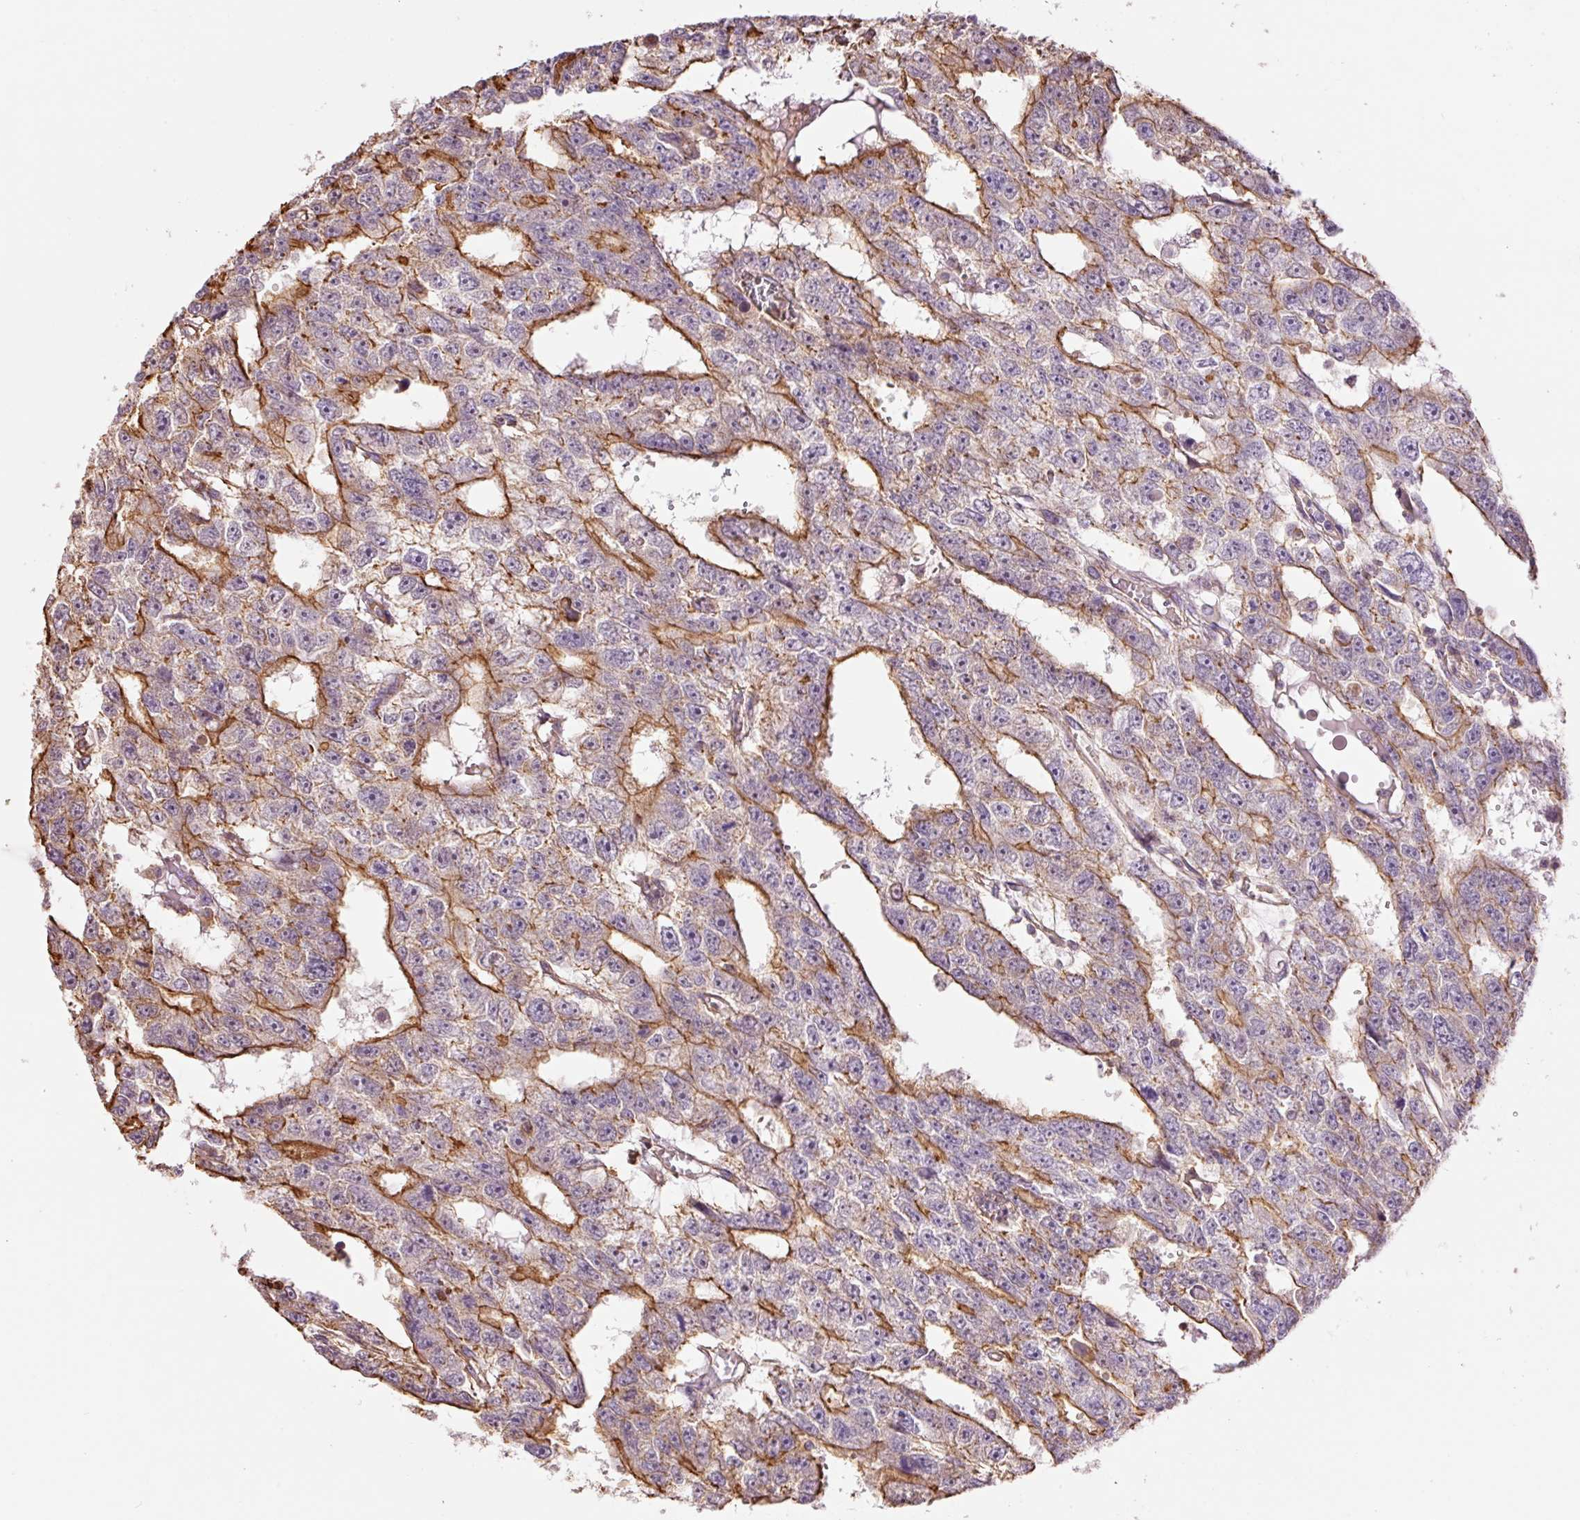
{"staining": {"intensity": "moderate", "quantity": "<25%", "location": "cytoplasmic/membranous"}, "tissue": "testis cancer", "cell_type": "Tumor cells", "image_type": "cancer", "snomed": [{"axis": "morphology", "description": "Carcinoma, Embryonal, NOS"}, {"axis": "topography", "description": "Testis"}], "caption": "Embryonal carcinoma (testis) tissue demonstrates moderate cytoplasmic/membranous positivity in about <25% of tumor cells", "gene": "PPP1R1B", "patient": {"sex": "male", "age": 20}}